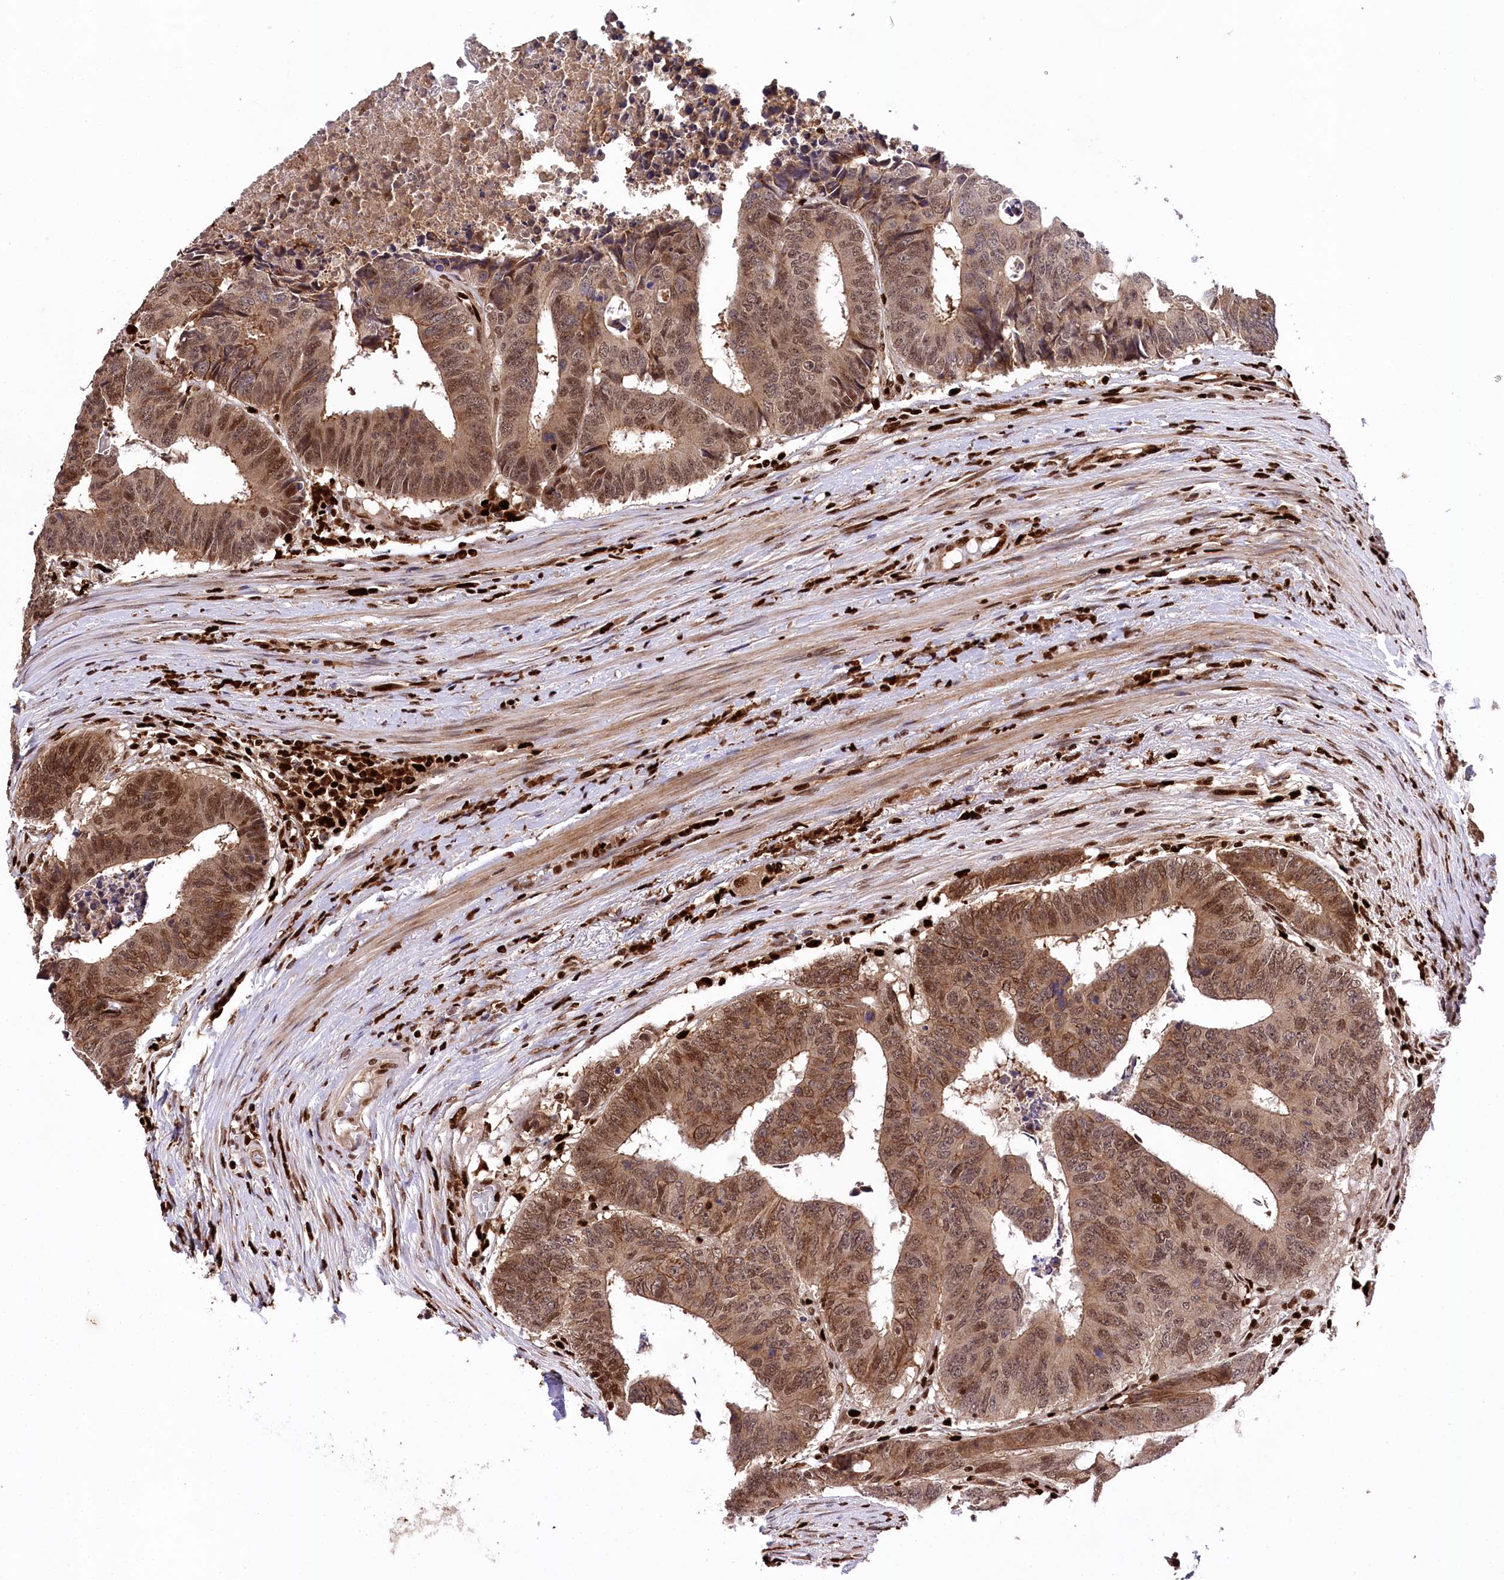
{"staining": {"intensity": "moderate", "quantity": ">75%", "location": "cytoplasmic/membranous,nuclear"}, "tissue": "colorectal cancer", "cell_type": "Tumor cells", "image_type": "cancer", "snomed": [{"axis": "morphology", "description": "Adenocarcinoma, NOS"}, {"axis": "topography", "description": "Rectum"}], "caption": "The micrograph demonstrates a brown stain indicating the presence of a protein in the cytoplasmic/membranous and nuclear of tumor cells in colorectal adenocarcinoma.", "gene": "FIGN", "patient": {"sex": "male", "age": 84}}